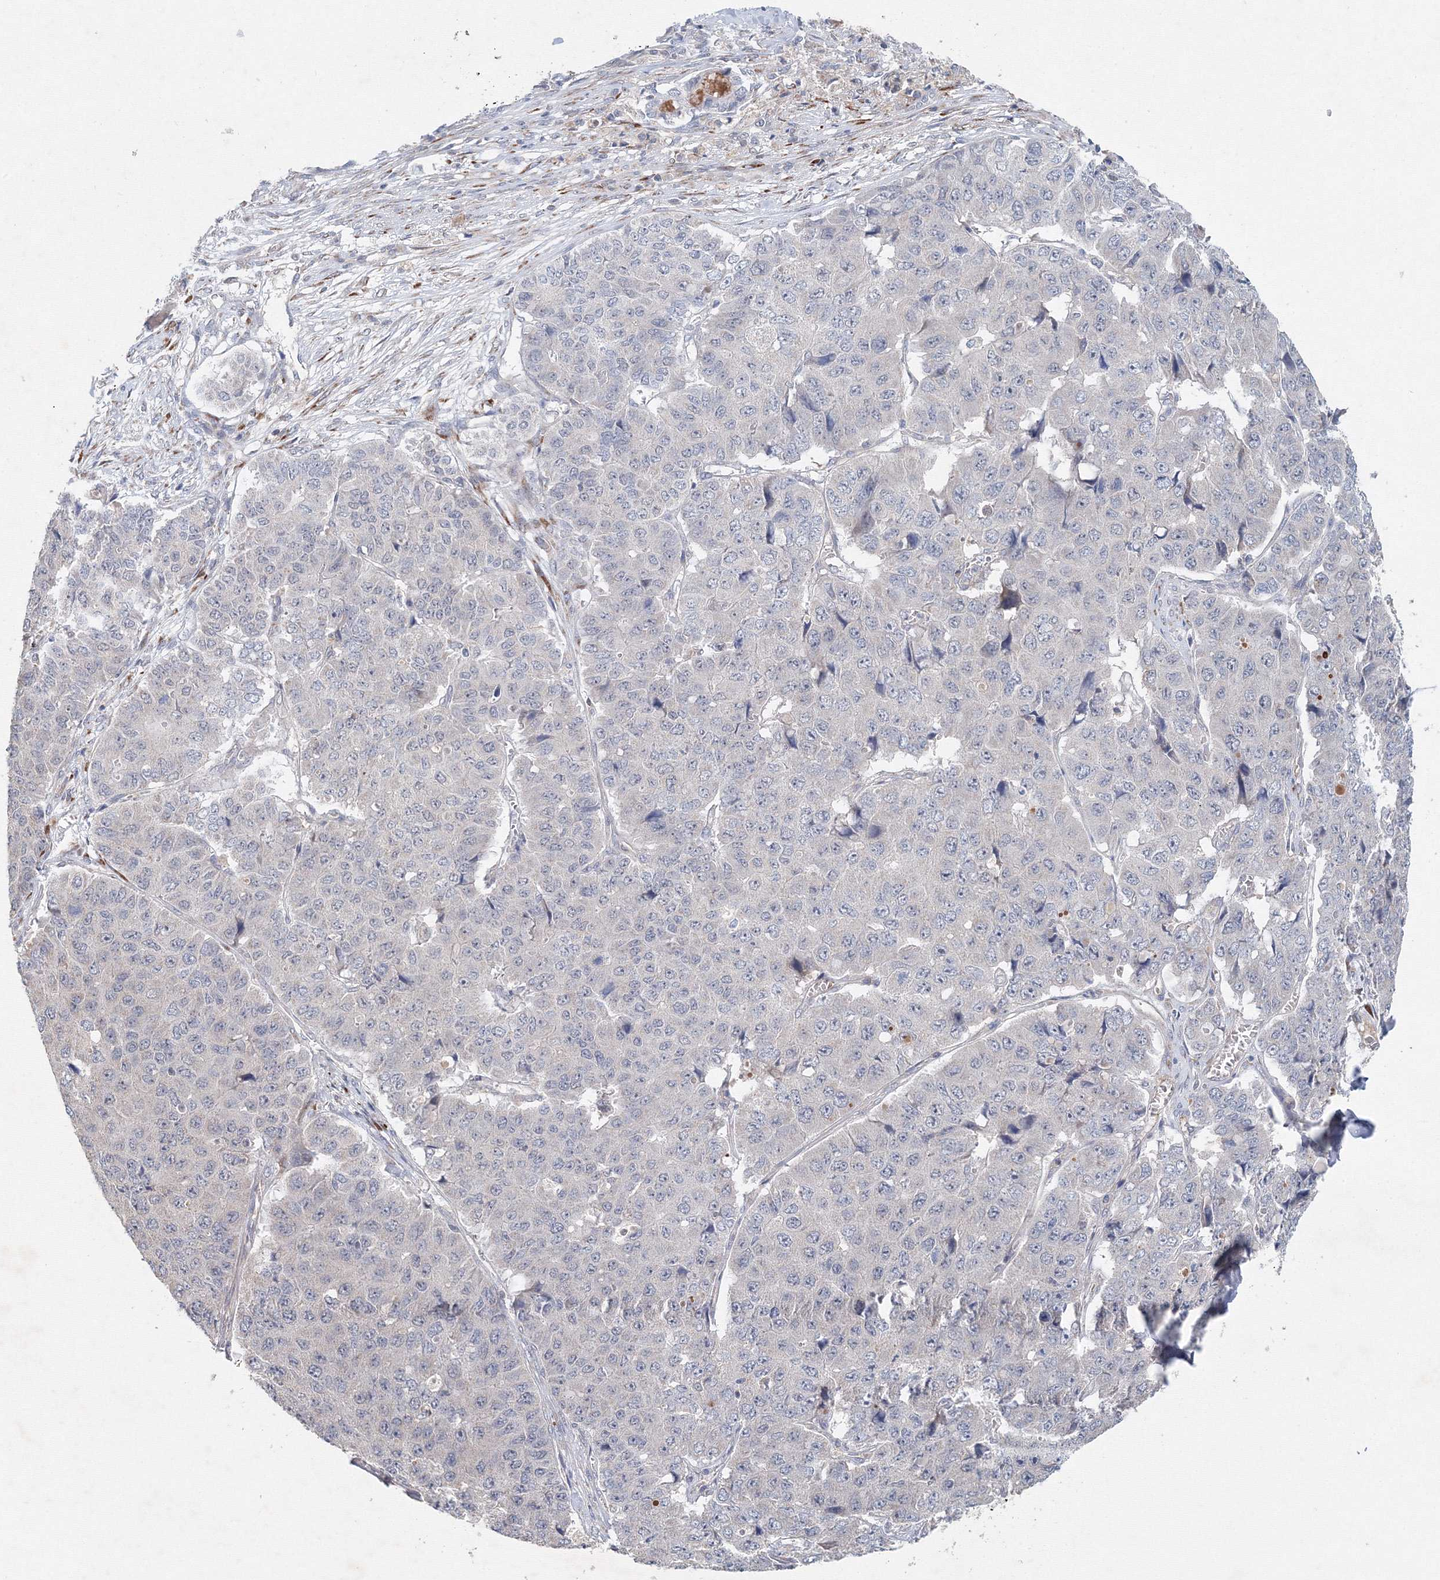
{"staining": {"intensity": "negative", "quantity": "none", "location": "none"}, "tissue": "pancreatic cancer", "cell_type": "Tumor cells", "image_type": "cancer", "snomed": [{"axis": "morphology", "description": "Adenocarcinoma, NOS"}, {"axis": "topography", "description": "Pancreas"}], "caption": "Tumor cells show no significant staining in pancreatic adenocarcinoma.", "gene": "WDR49", "patient": {"sex": "male", "age": 50}}